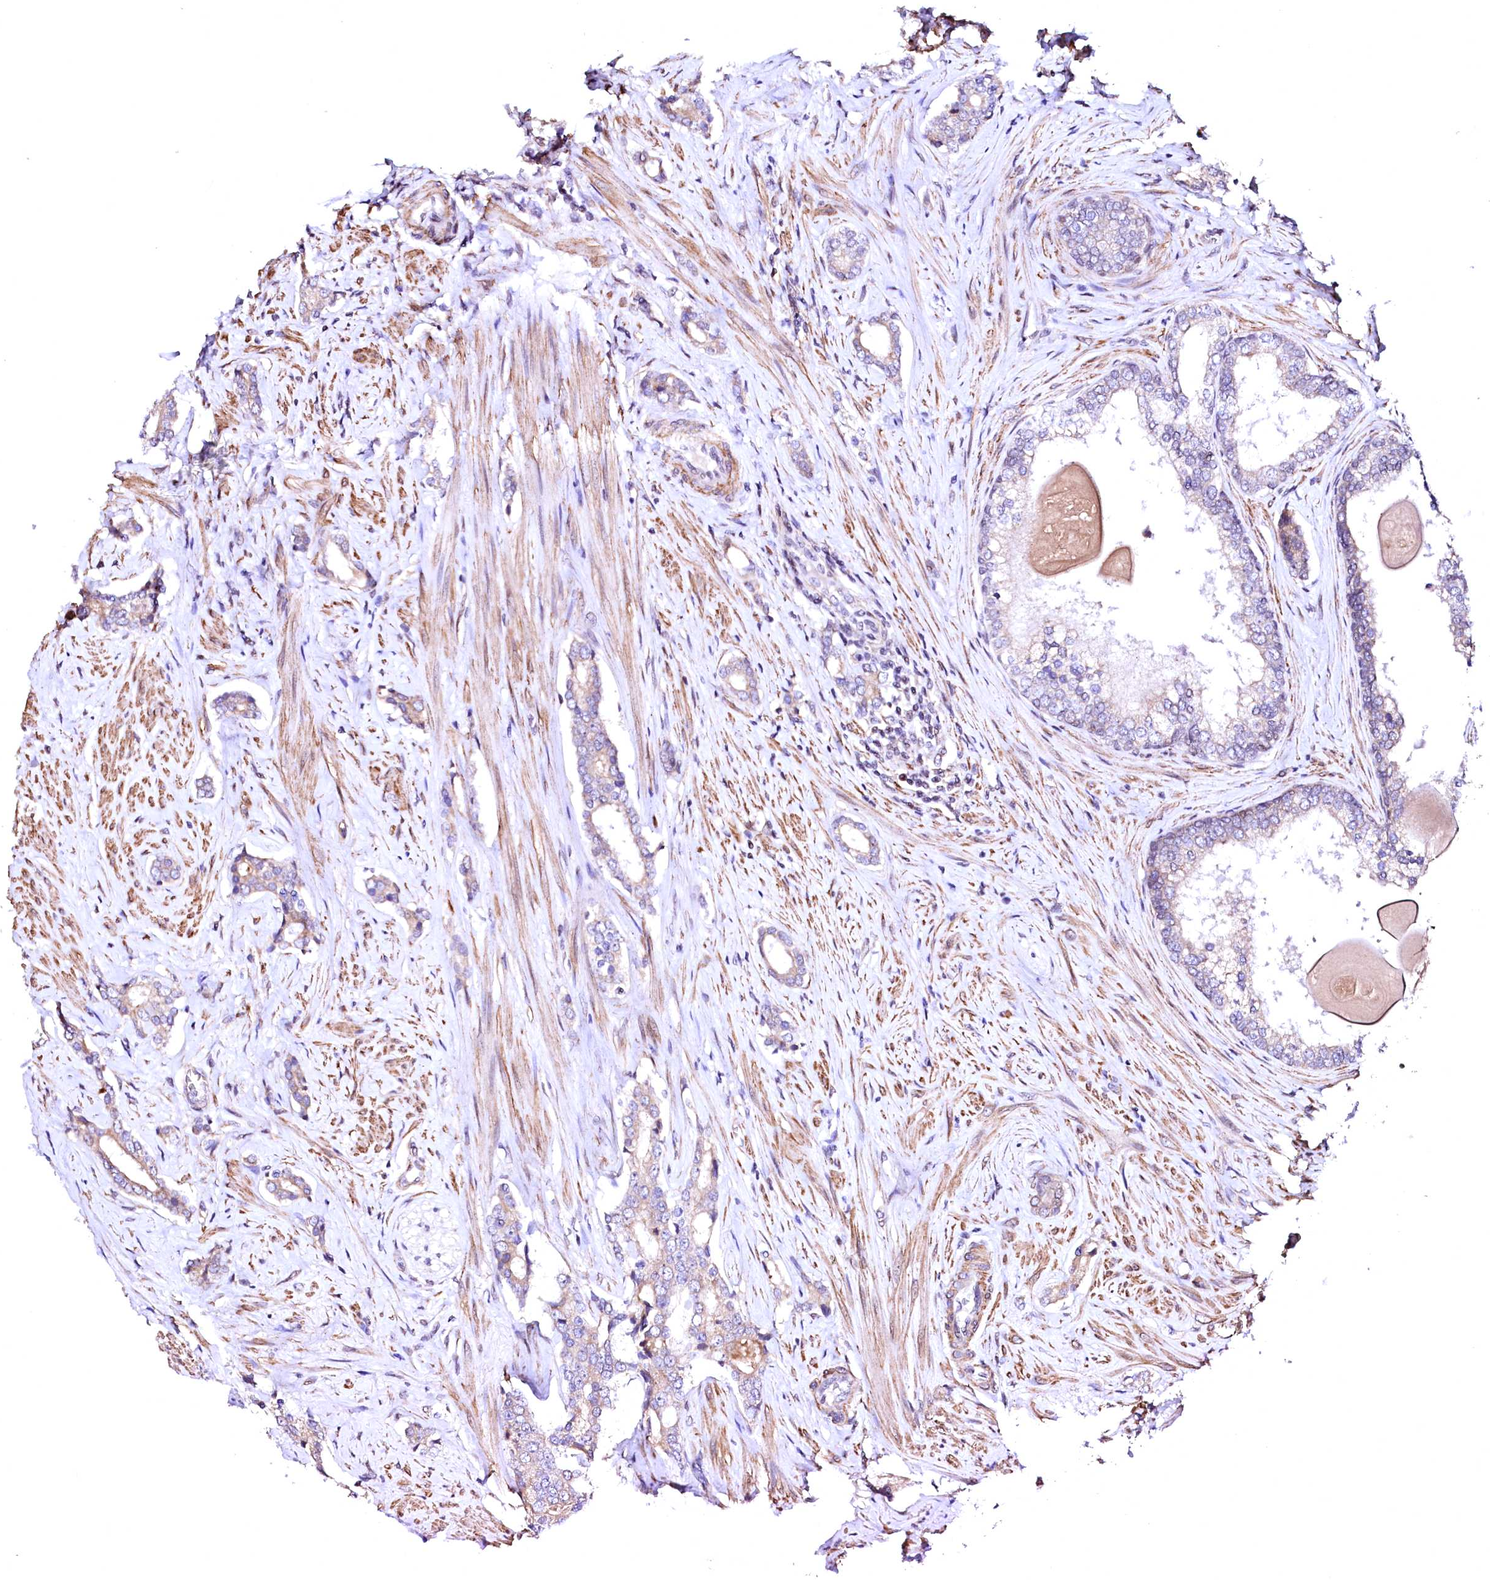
{"staining": {"intensity": "weak", "quantity": "<25%", "location": "cytoplasmic/membranous"}, "tissue": "prostate cancer", "cell_type": "Tumor cells", "image_type": "cancer", "snomed": [{"axis": "morphology", "description": "Adenocarcinoma, High grade"}, {"axis": "topography", "description": "Prostate"}], "caption": "Tumor cells are negative for protein expression in human prostate cancer. (Stains: DAB (3,3'-diaminobenzidine) IHC with hematoxylin counter stain, Microscopy: brightfield microscopy at high magnification).", "gene": "GPR176", "patient": {"sex": "male", "age": 63}}